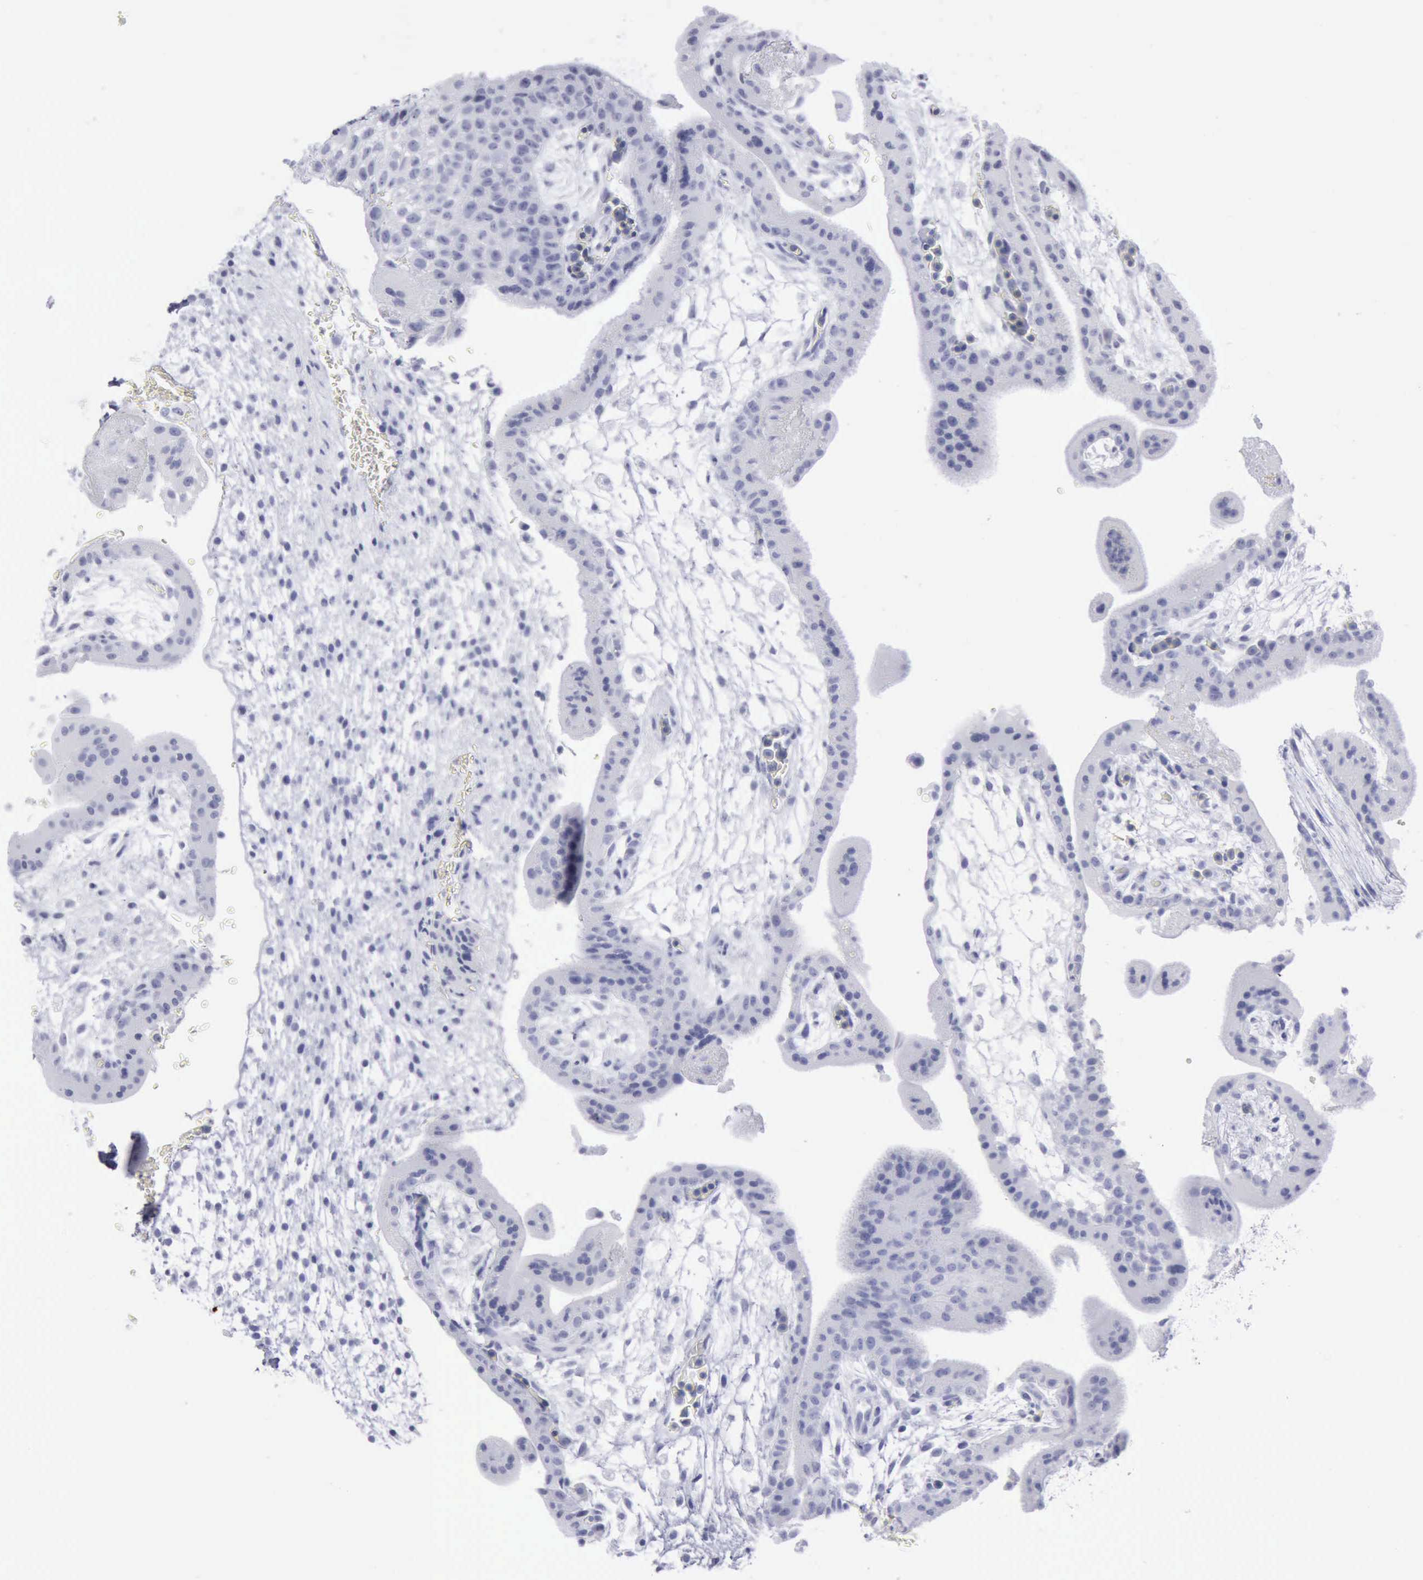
{"staining": {"intensity": "negative", "quantity": "none", "location": "none"}, "tissue": "placenta", "cell_type": "Decidual cells", "image_type": "normal", "snomed": [{"axis": "morphology", "description": "Normal tissue, NOS"}, {"axis": "topography", "description": "Placenta"}], "caption": "Protein analysis of normal placenta shows no significant positivity in decidual cells.", "gene": "KRT13", "patient": {"sex": "female", "age": 35}}